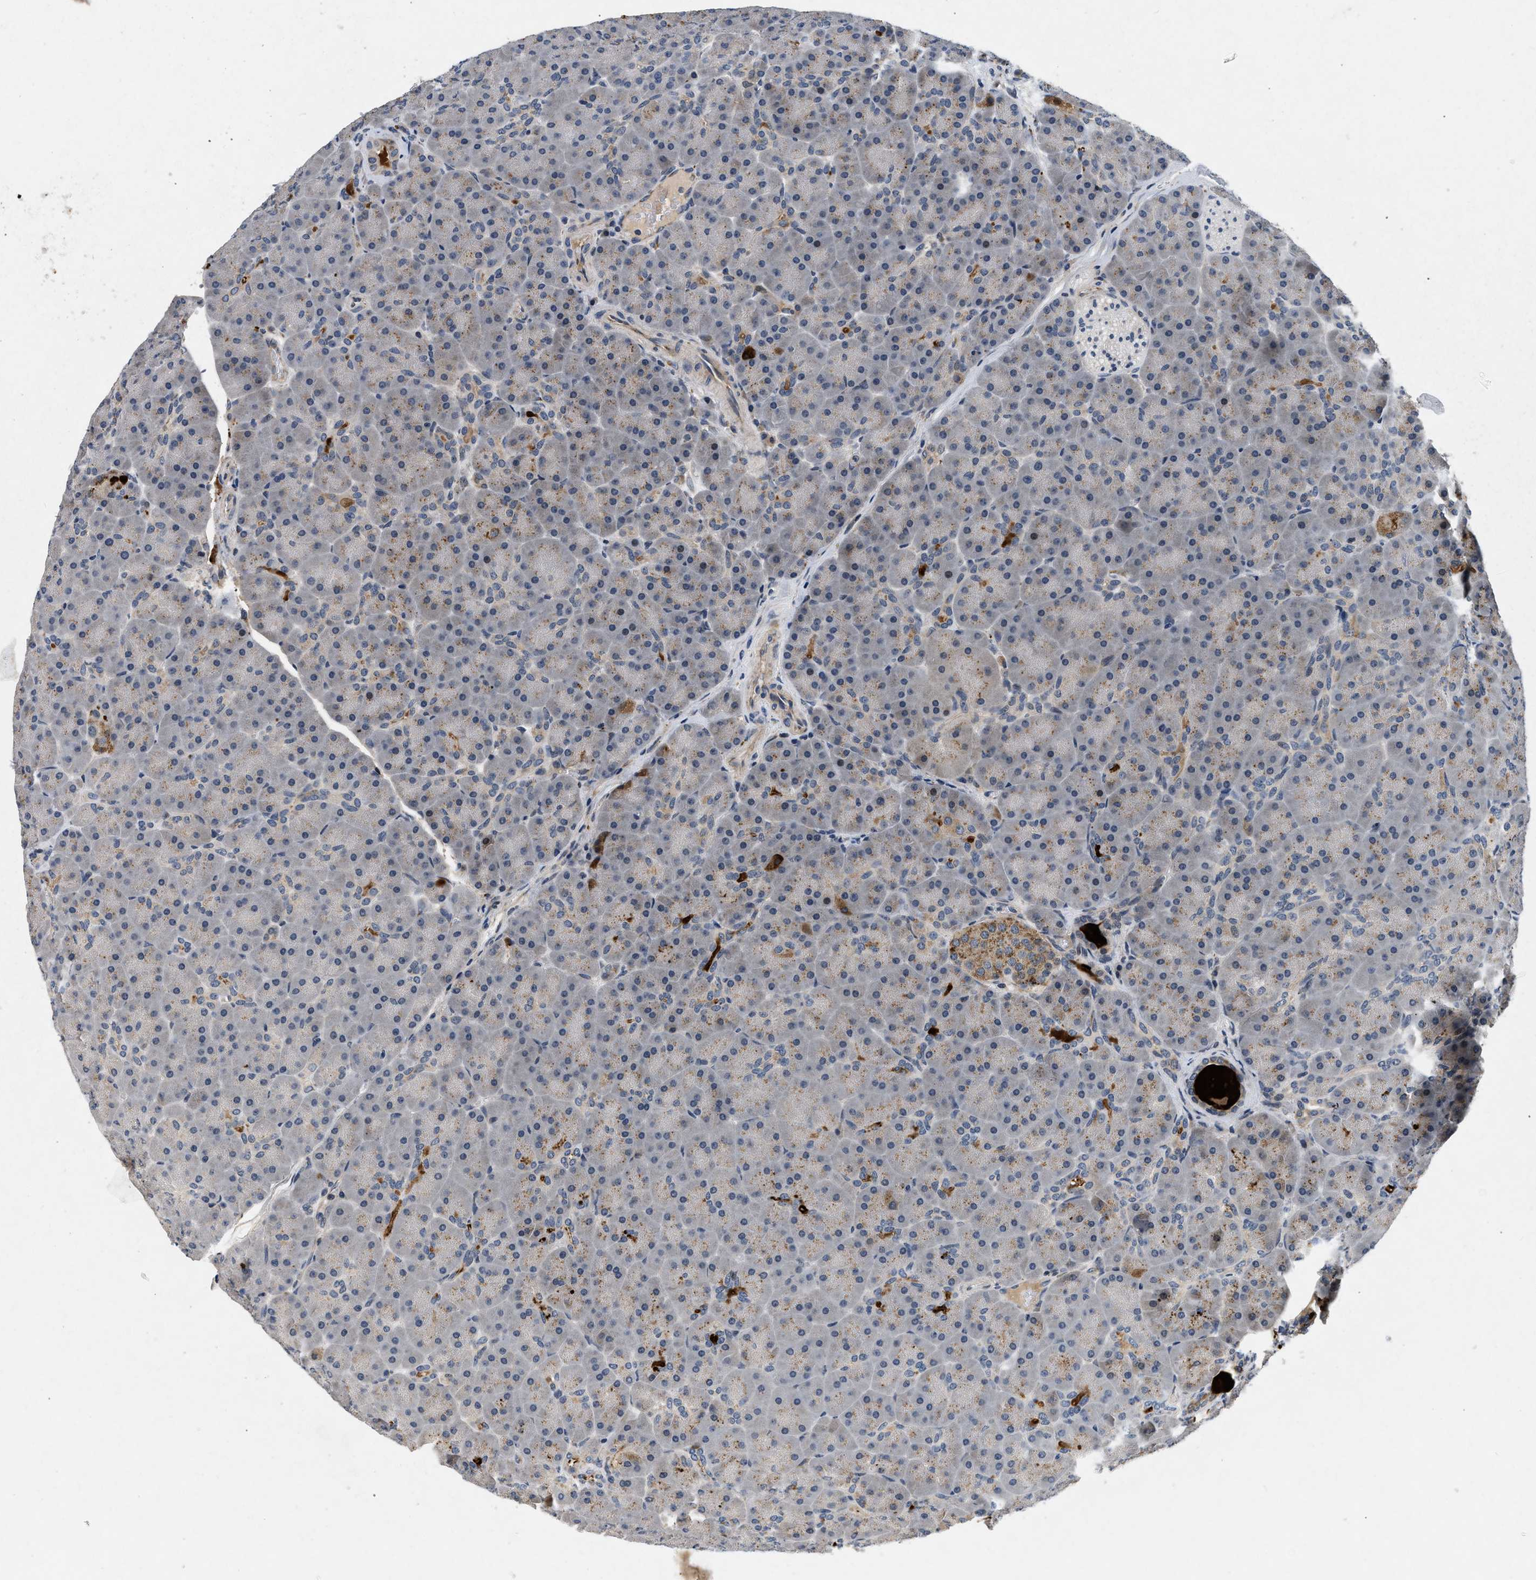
{"staining": {"intensity": "strong", "quantity": "<25%", "location": "cytoplasmic/membranous"}, "tissue": "pancreas", "cell_type": "Exocrine glandular cells", "image_type": "normal", "snomed": [{"axis": "morphology", "description": "Normal tissue, NOS"}, {"axis": "topography", "description": "Pancreas"}], "caption": "Immunohistochemical staining of unremarkable pancreas exhibits strong cytoplasmic/membranous protein expression in about <25% of exocrine glandular cells. (Stains: DAB (3,3'-diaminobenzidine) in brown, nuclei in blue, Microscopy: brightfield microscopy at high magnification).", "gene": "PDP1", "patient": {"sex": "male", "age": 66}}